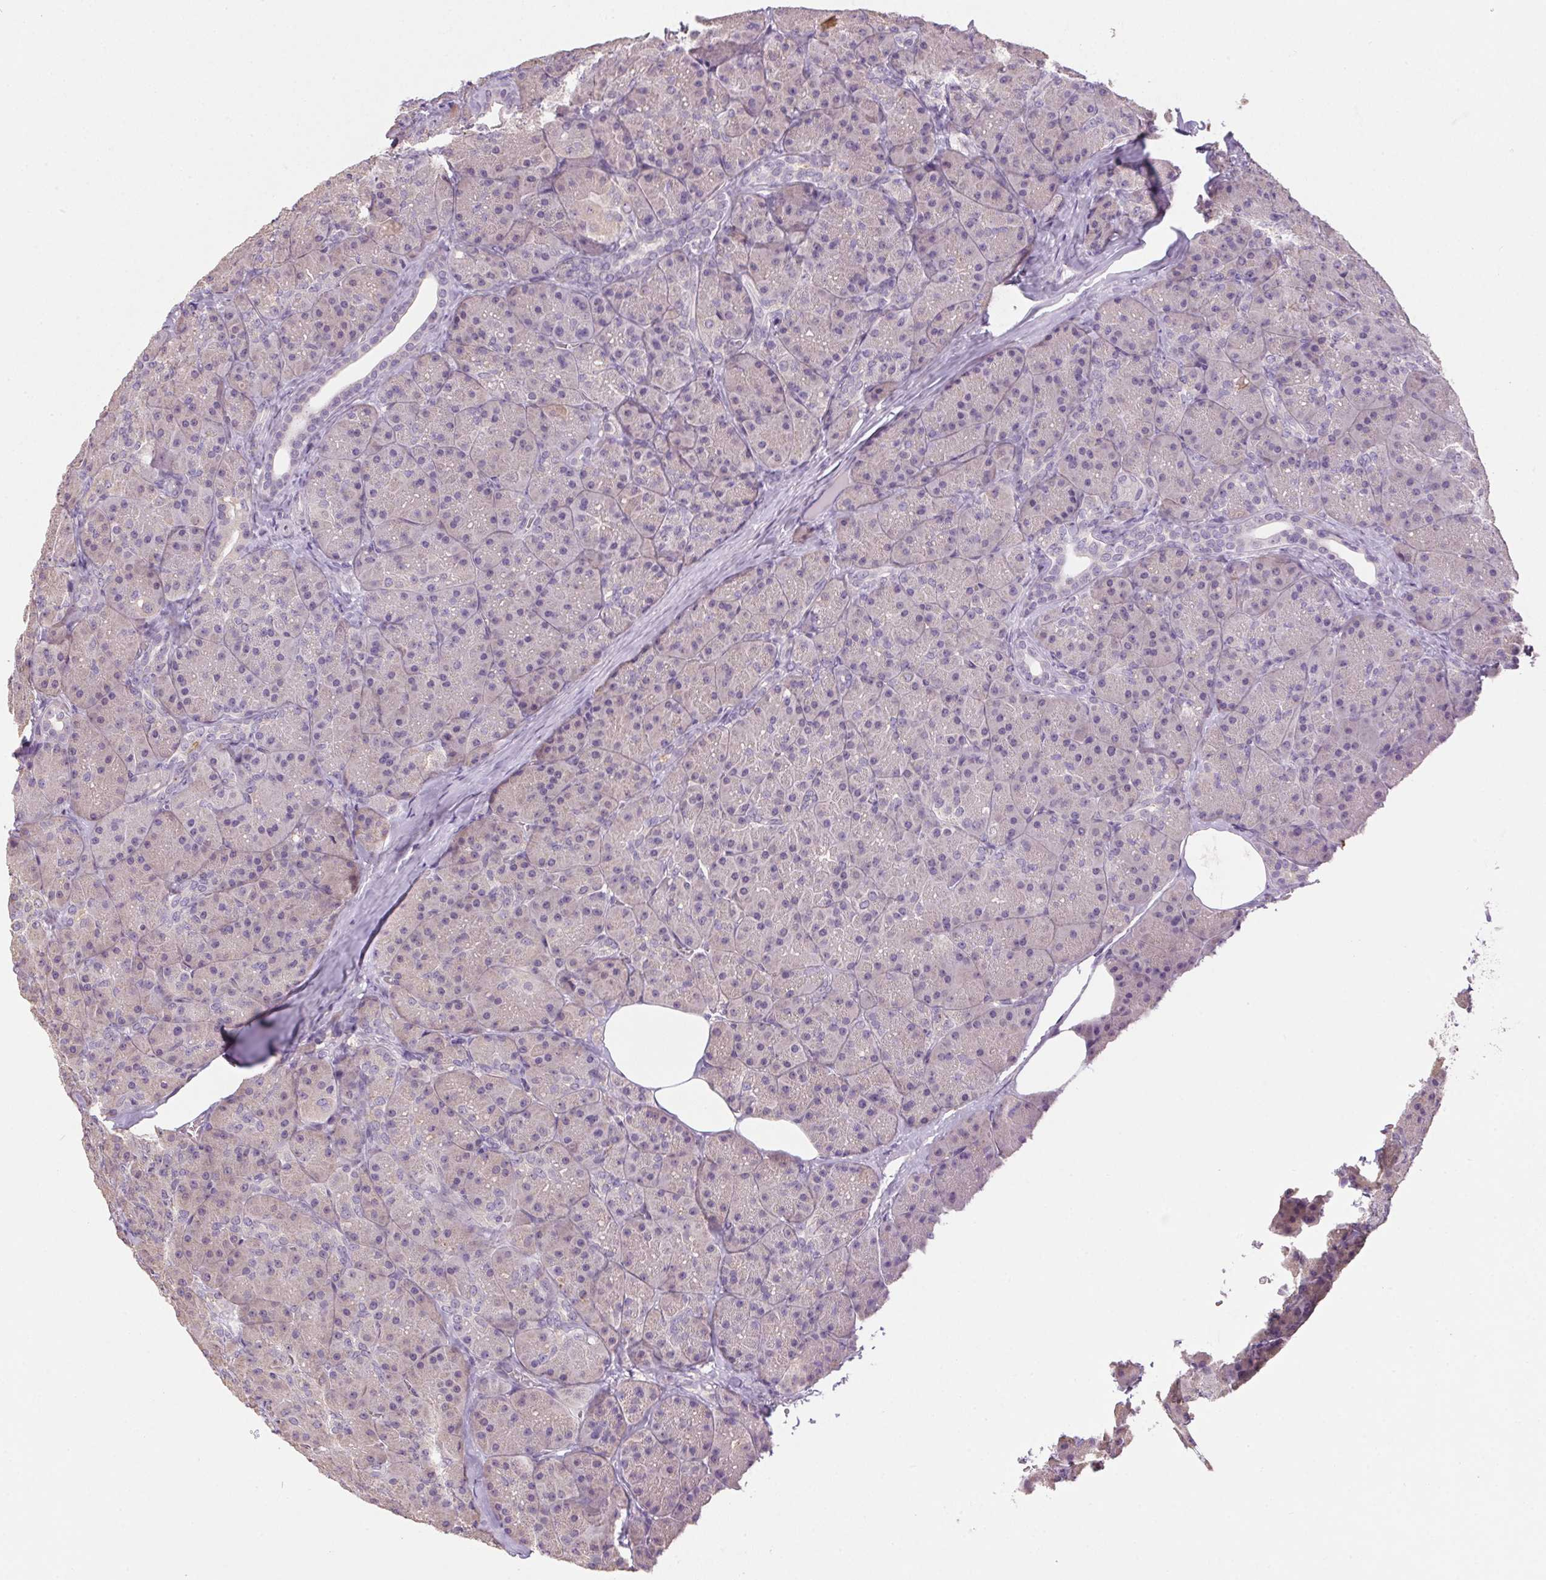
{"staining": {"intensity": "weak", "quantity": "25%-75%", "location": "cytoplasmic/membranous"}, "tissue": "pancreas", "cell_type": "Exocrine glandular cells", "image_type": "normal", "snomed": [{"axis": "morphology", "description": "Normal tissue, NOS"}, {"axis": "topography", "description": "Pancreas"}], "caption": "Immunohistochemistry (DAB) staining of normal human pancreas shows weak cytoplasmic/membranous protein staining in approximately 25%-75% of exocrine glandular cells.", "gene": "SPACA9", "patient": {"sex": "male", "age": 57}}